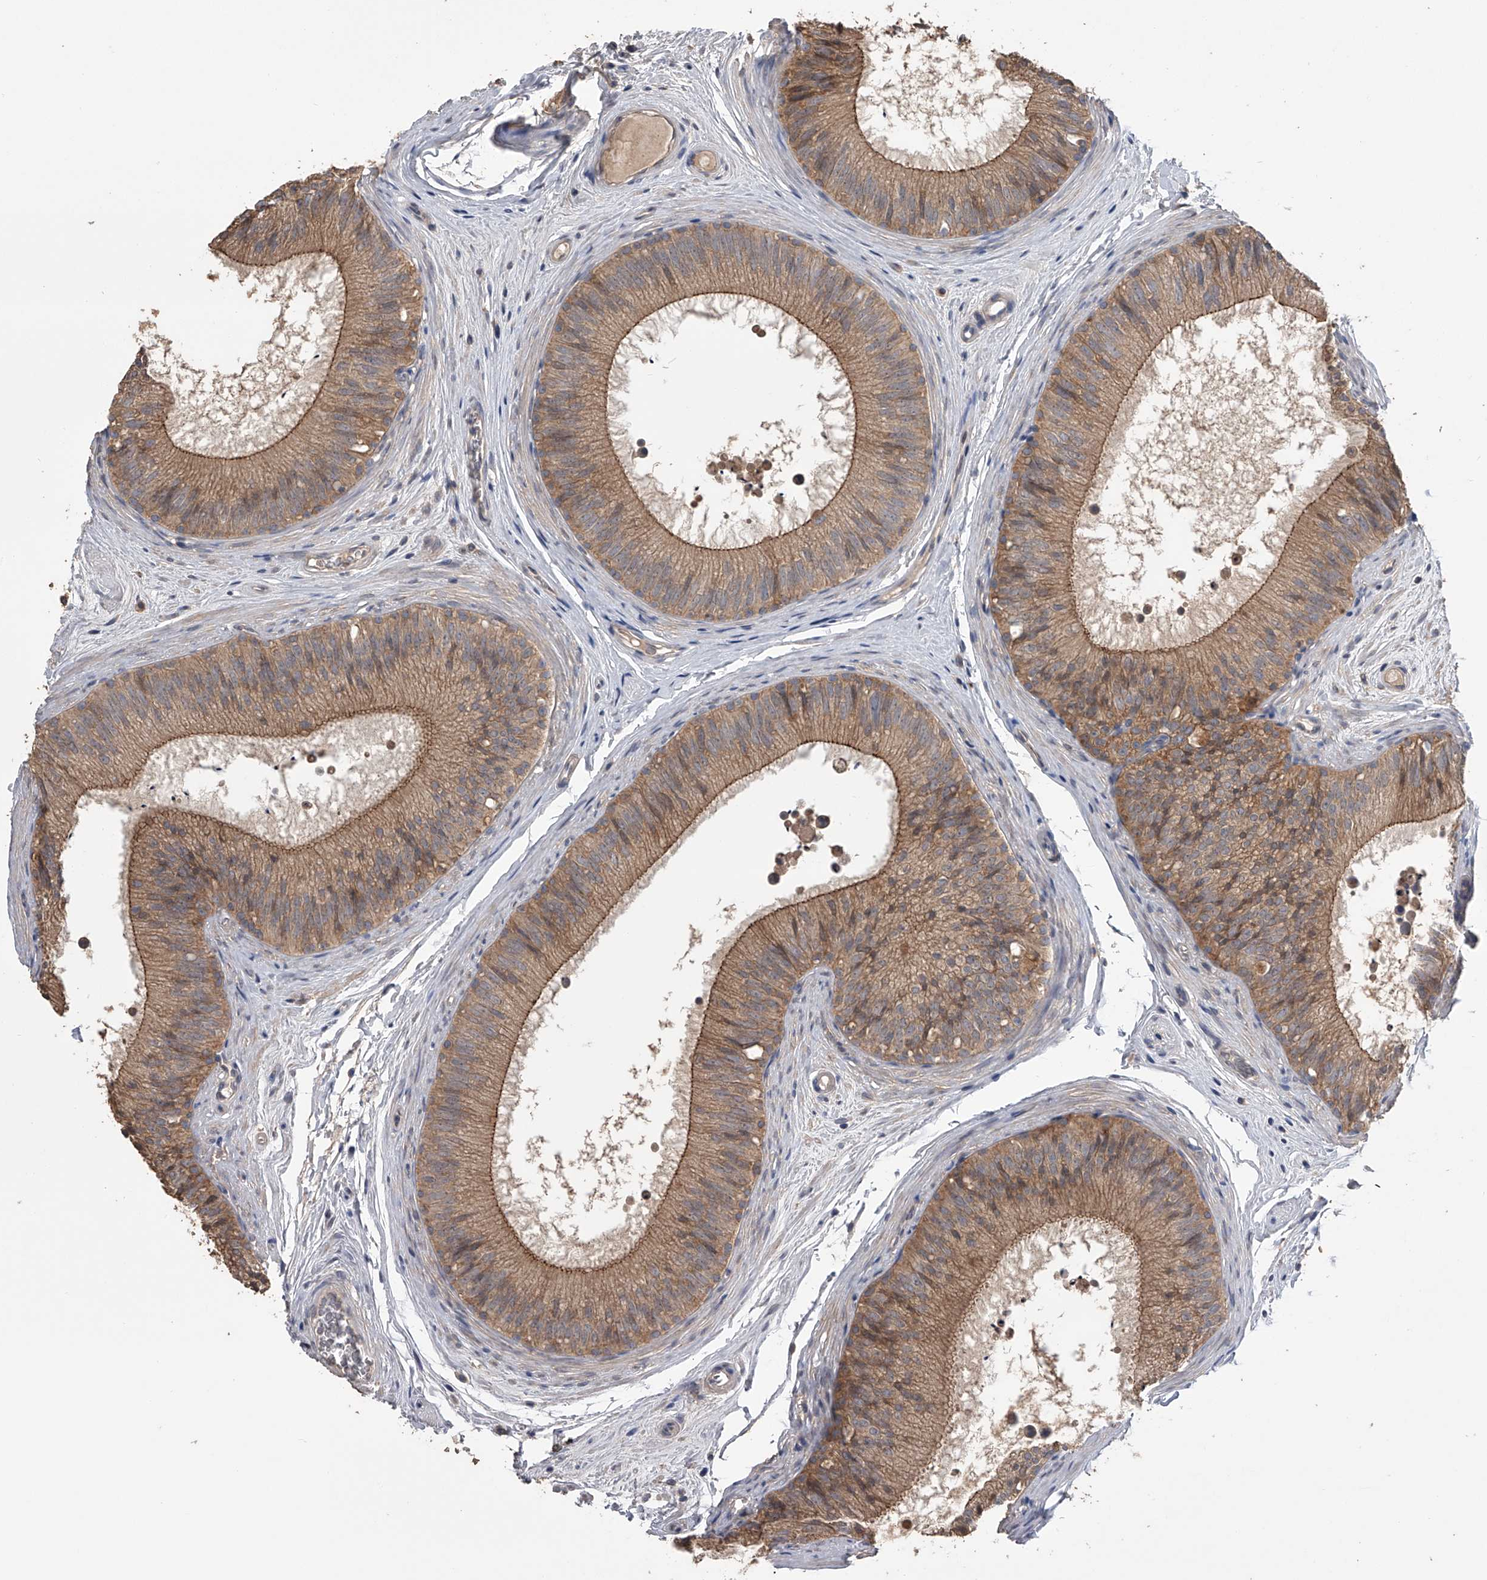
{"staining": {"intensity": "moderate", "quantity": ">75%", "location": "cytoplasmic/membranous"}, "tissue": "epididymis", "cell_type": "Glandular cells", "image_type": "normal", "snomed": [{"axis": "morphology", "description": "Normal tissue, NOS"}, {"axis": "topography", "description": "Epididymis"}], "caption": "Protein analysis of normal epididymis shows moderate cytoplasmic/membranous positivity in approximately >75% of glandular cells.", "gene": "ZNF343", "patient": {"sex": "male", "age": 29}}